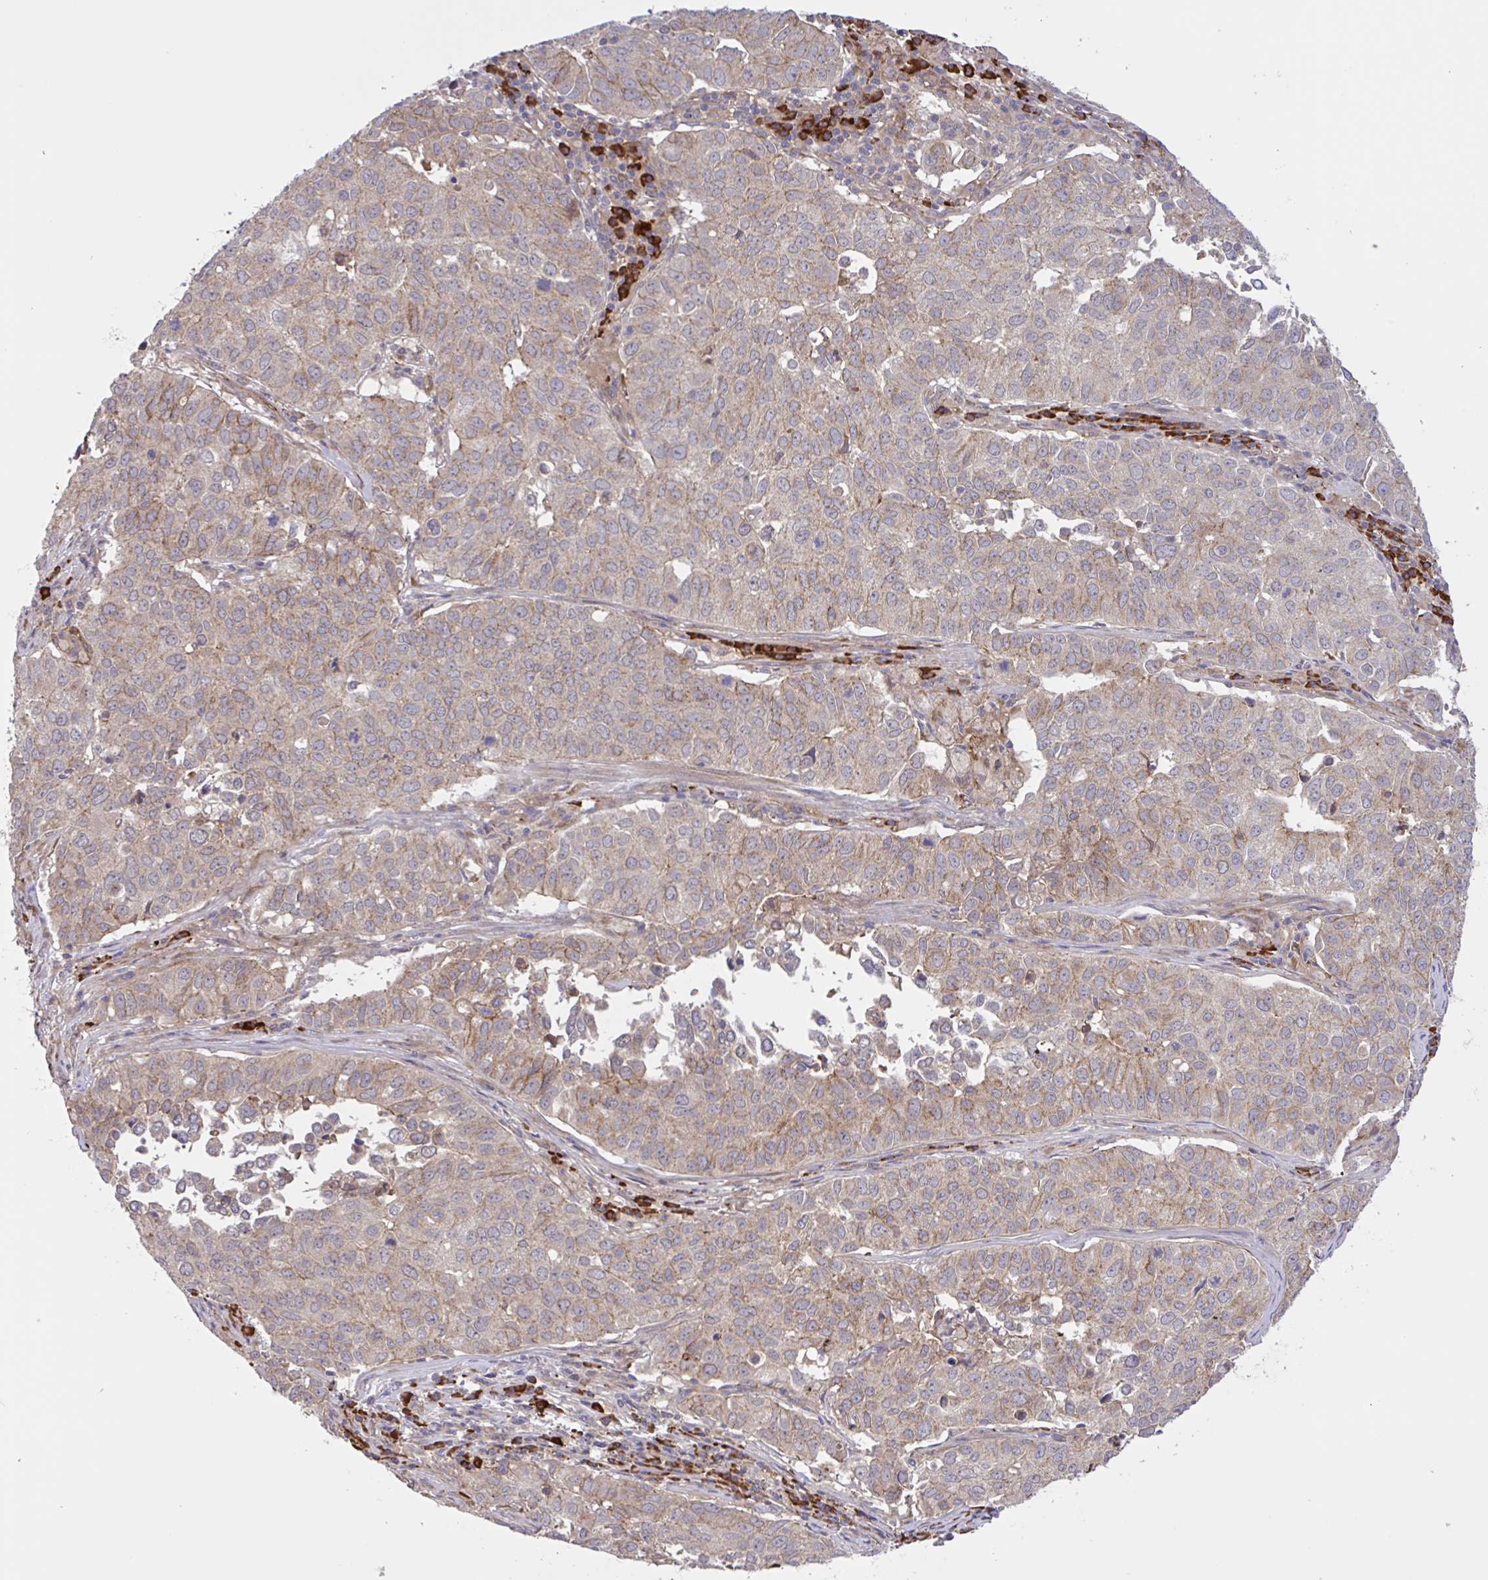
{"staining": {"intensity": "weak", "quantity": "25%-75%", "location": "cytoplasmic/membranous"}, "tissue": "lung cancer", "cell_type": "Tumor cells", "image_type": "cancer", "snomed": [{"axis": "morphology", "description": "Adenocarcinoma, NOS"}, {"axis": "topography", "description": "Lung"}], "caption": "Immunohistochemical staining of adenocarcinoma (lung) exhibits low levels of weak cytoplasmic/membranous expression in approximately 25%-75% of tumor cells.", "gene": "INTS10", "patient": {"sex": "female", "age": 50}}